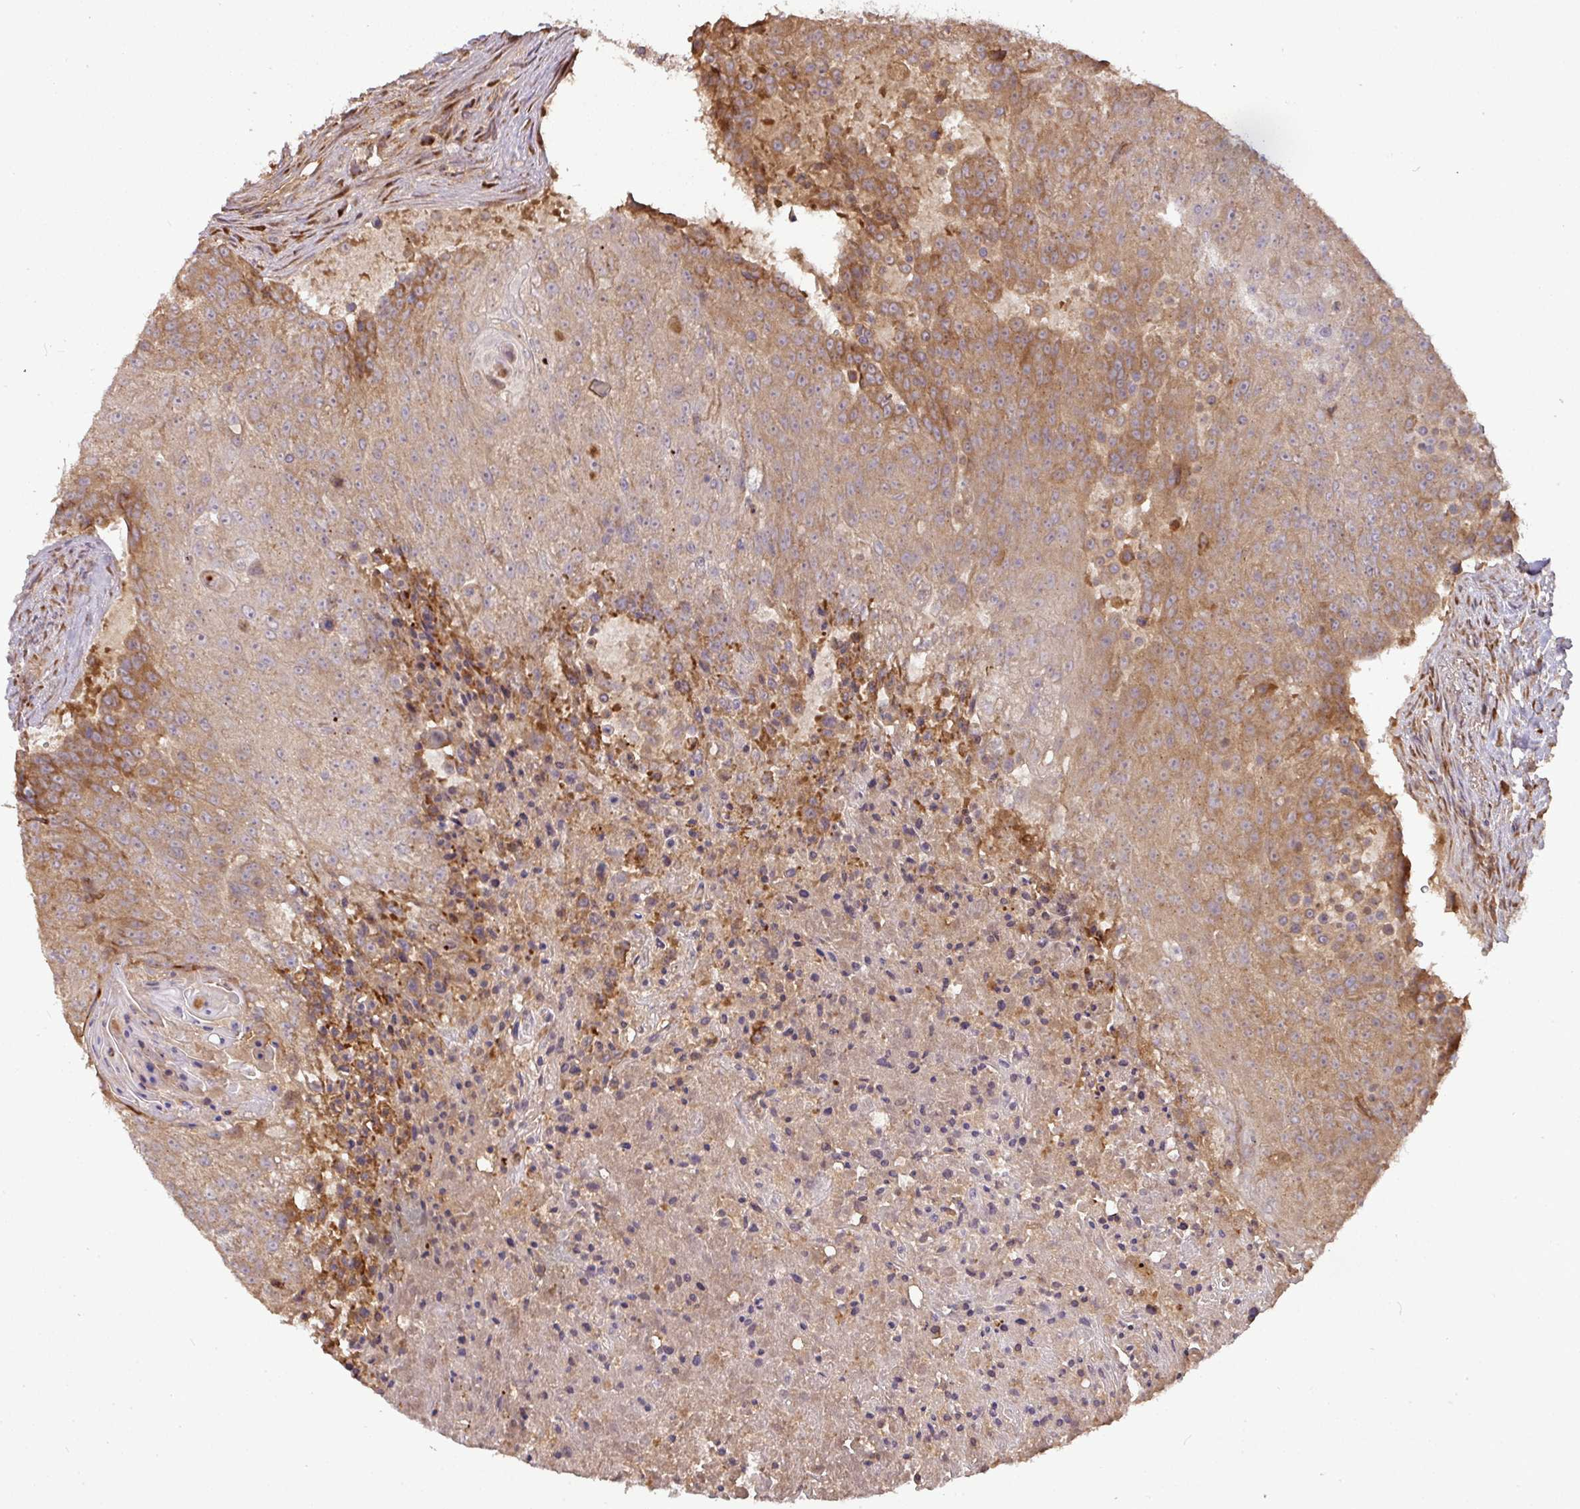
{"staining": {"intensity": "moderate", "quantity": ">75%", "location": "cytoplasmic/membranous"}, "tissue": "urothelial cancer", "cell_type": "Tumor cells", "image_type": "cancer", "snomed": [{"axis": "morphology", "description": "Urothelial carcinoma, High grade"}, {"axis": "topography", "description": "Urinary bladder"}], "caption": "About >75% of tumor cells in high-grade urothelial carcinoma show moderate cytoplasmic/membranous protein positivity as visualized by brown immunohistochemical staining.", "gene": "GALP", "patient": {"sex": "female", "age": 63}}